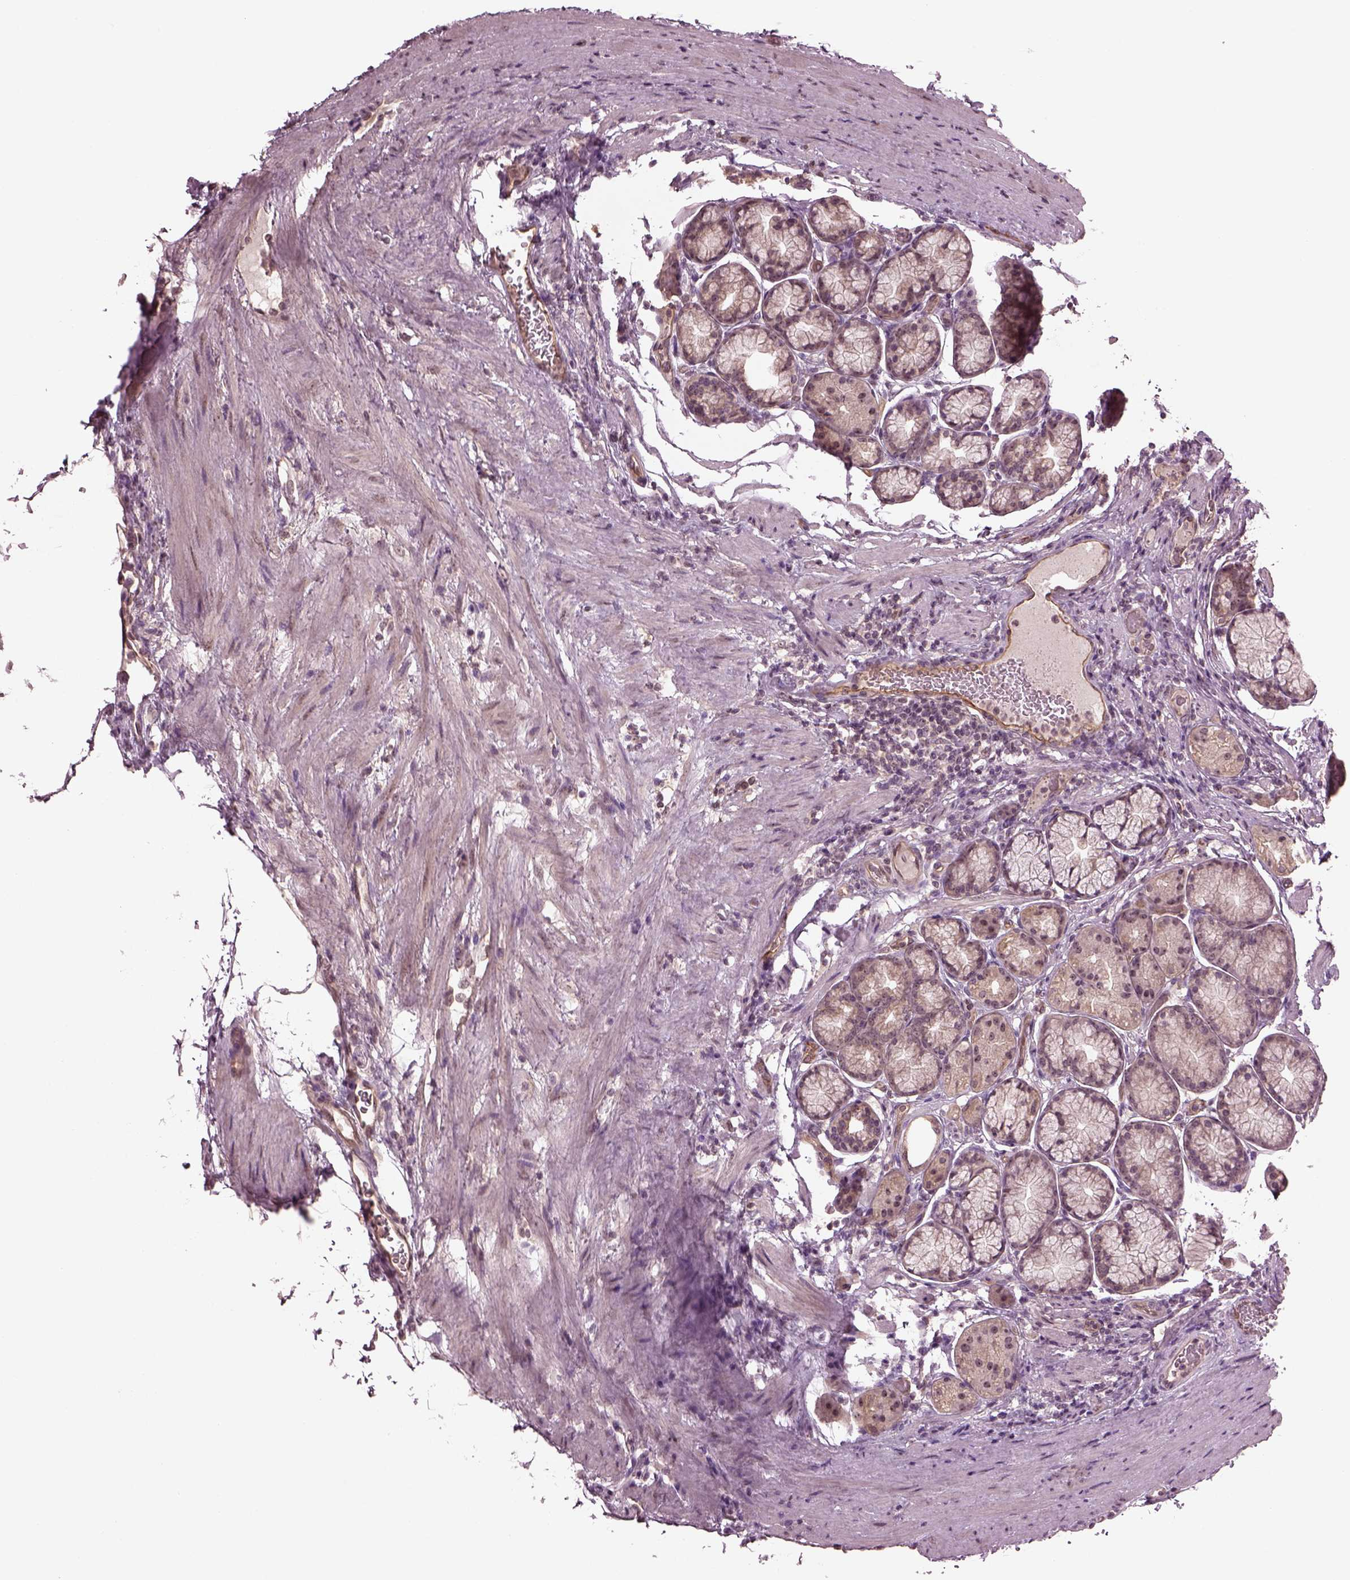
{"staining": {"intensity": "moderate", "quantity": "<25%", "location": "nuclear"}, "tissue": "stomach", "cell_type": "Glandular cells", "image_type": "normal", "snomed": [{"axis": "morphology", "description": "Normal tissue, NOS"}, {"axis": "morphology", "description": "Adenocarcinoma, NOS"}, {"axis": "morphology", "description": "Adenocarcinoma, High grade"}, {"axis": "topography", "description": "Stomach, upper"}, {"axis": "topography", "description": "Stomach"}], "caption": "Stomach stained for a protein demonstrates moderate nuclear positivity in glandular cells. (brown staining indicates protein expression, while blue staining denotes nuclei).", "gene": "GNRH1", "patient": {"sex": "female", "age": 65}}